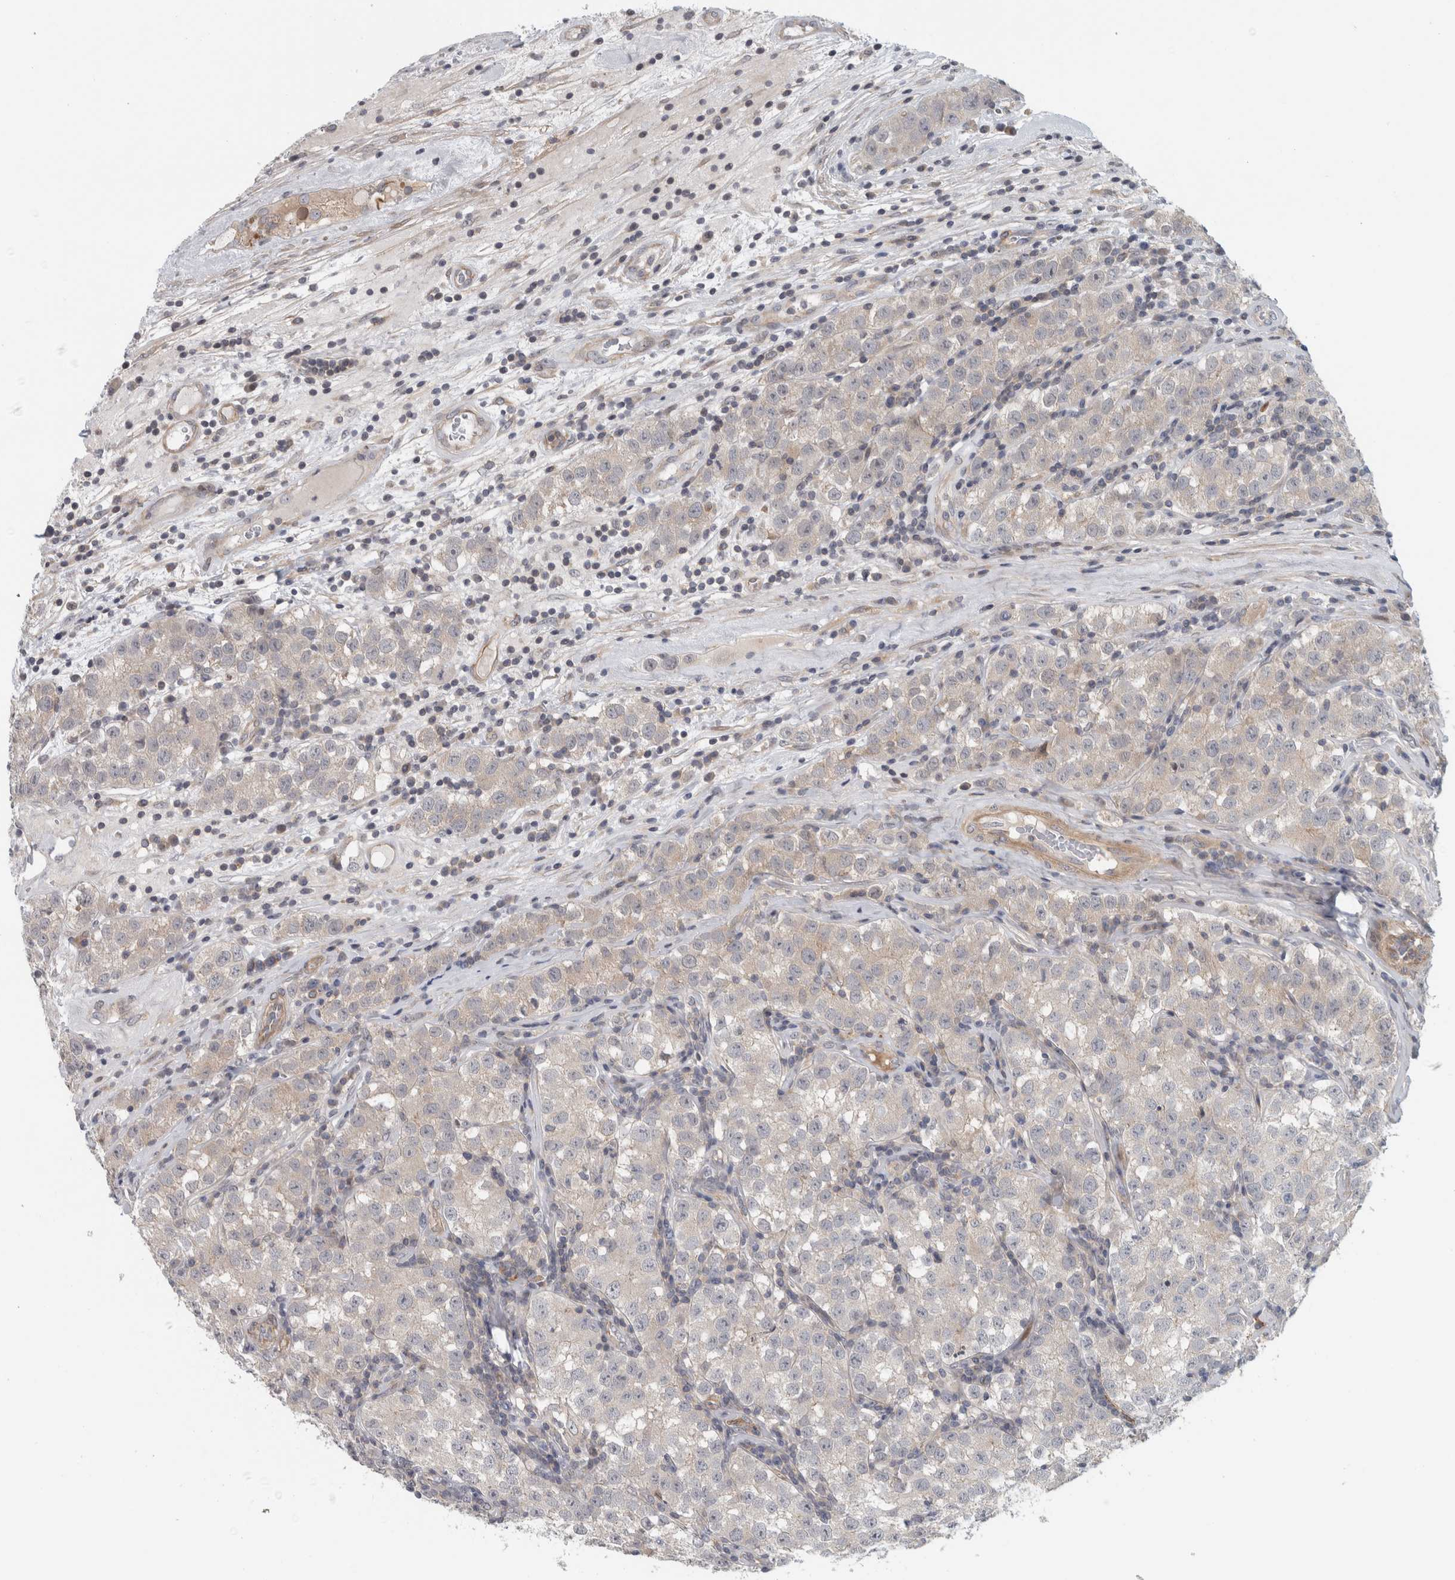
{"staining": {"intensity": "negative", "quantity": "none", "location": "none"}, "tissue": "testis cancer", "cell_type": "Tumor cells", "image_type": "cancer", "snomed": [{"axis": "morphology", "description": "Seminoma, NOS"}, {"axis": "morphology", "description": "Carcinoma, Embryonal, NOS"}, {"axis": "topography", "description": "Testis"}], "caption": "Tumor cells are negative for brown protein staining in embryonal carcinoma (testis).", "gene": "ZNF804B", "patient": {"sex": "male", "age": 43}}